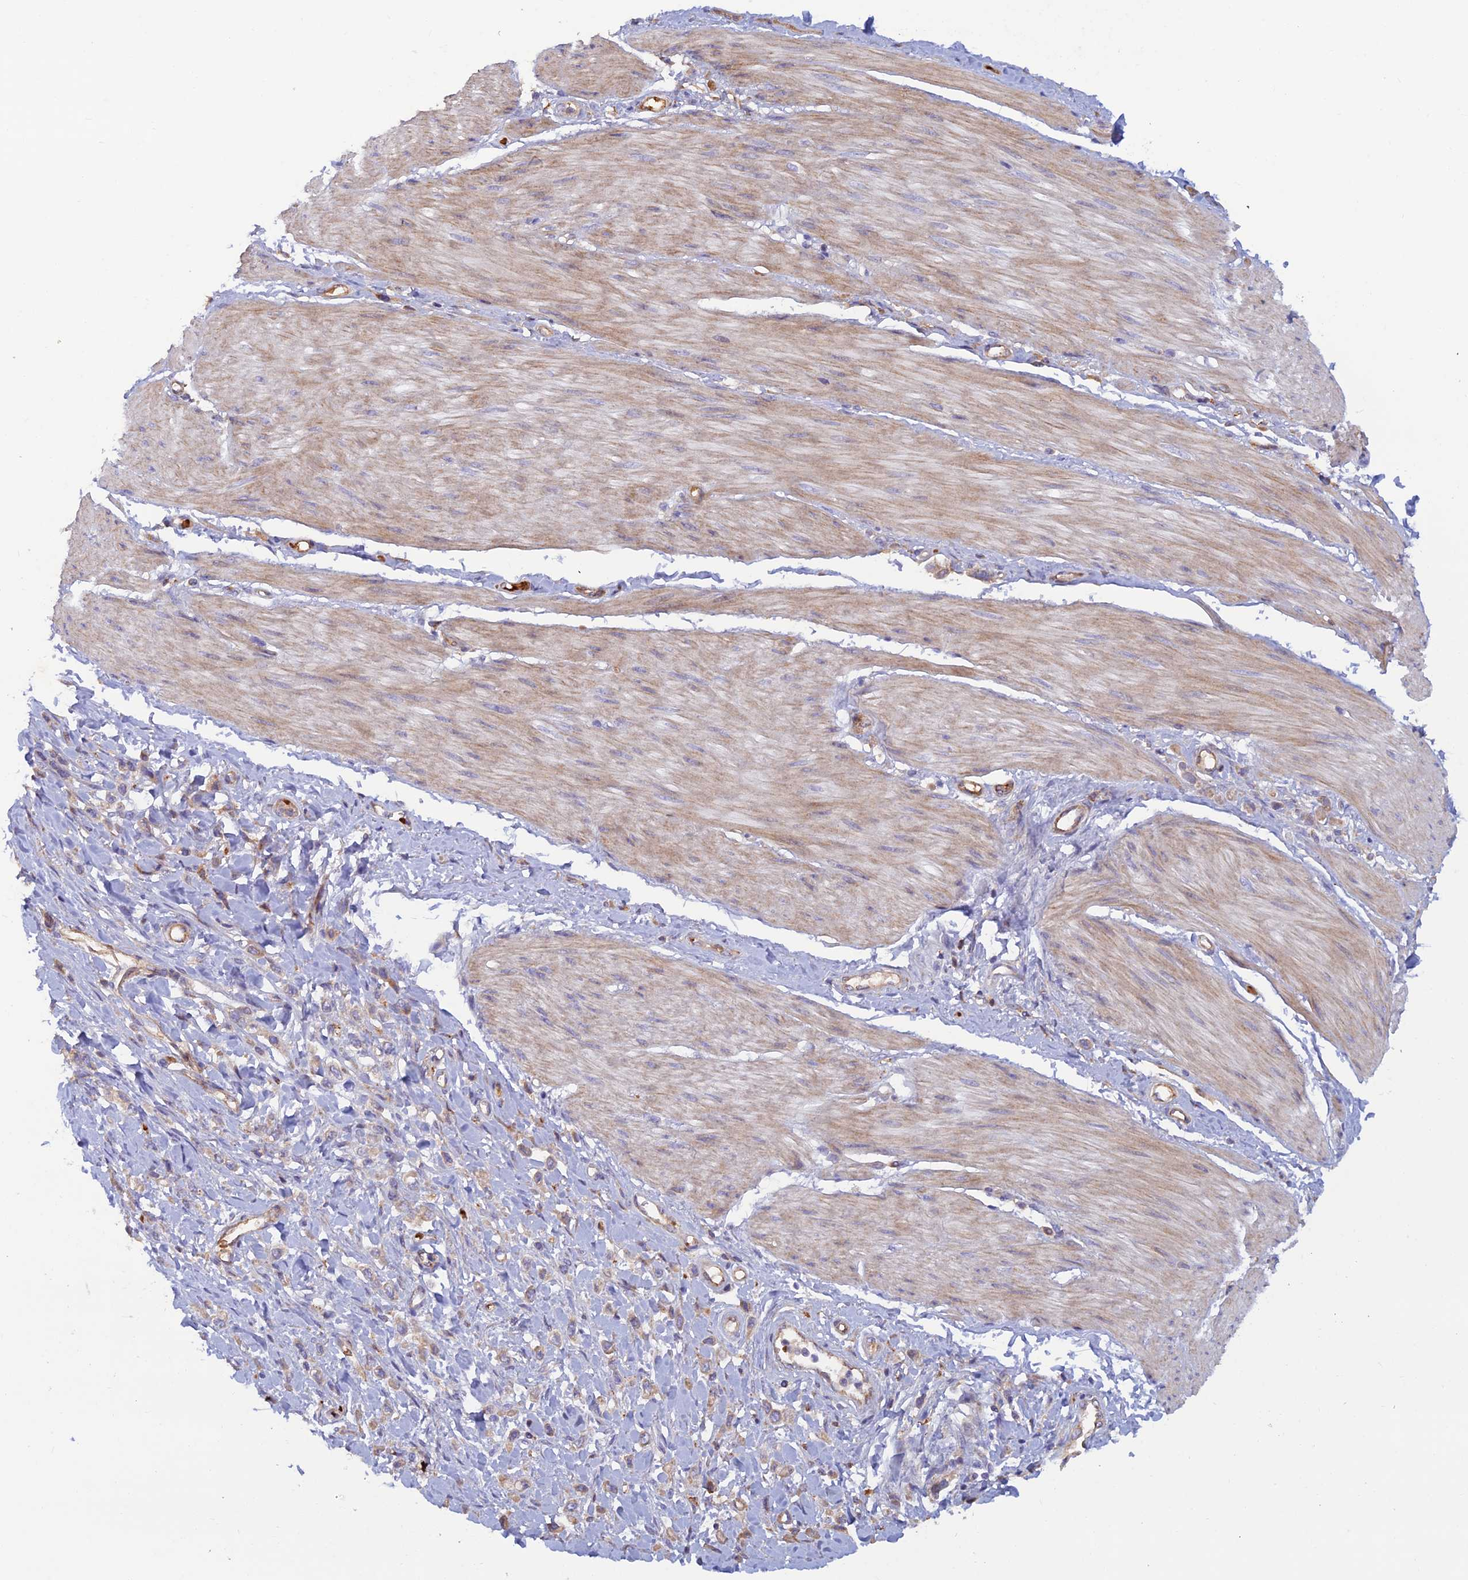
{"staining": {"intensity": "weak", "quantity": "<25%", "location": "cytoplasmic/membranous"}, "tissue": "stomach cancer", "cell_type": "Tumor cells", "image_type": "cancer", "snomed": [{"axis": "morphology", "description": "Adenocarcinoma, NOS"}, {"axis": "topography", "description": "Stomach"}], "caption": "Tumor cells are negative for brown protein staining in adenocarcinoma (stomach).", "gene": "GMCL1", "patient": {"sex": "female", "age": 65}}